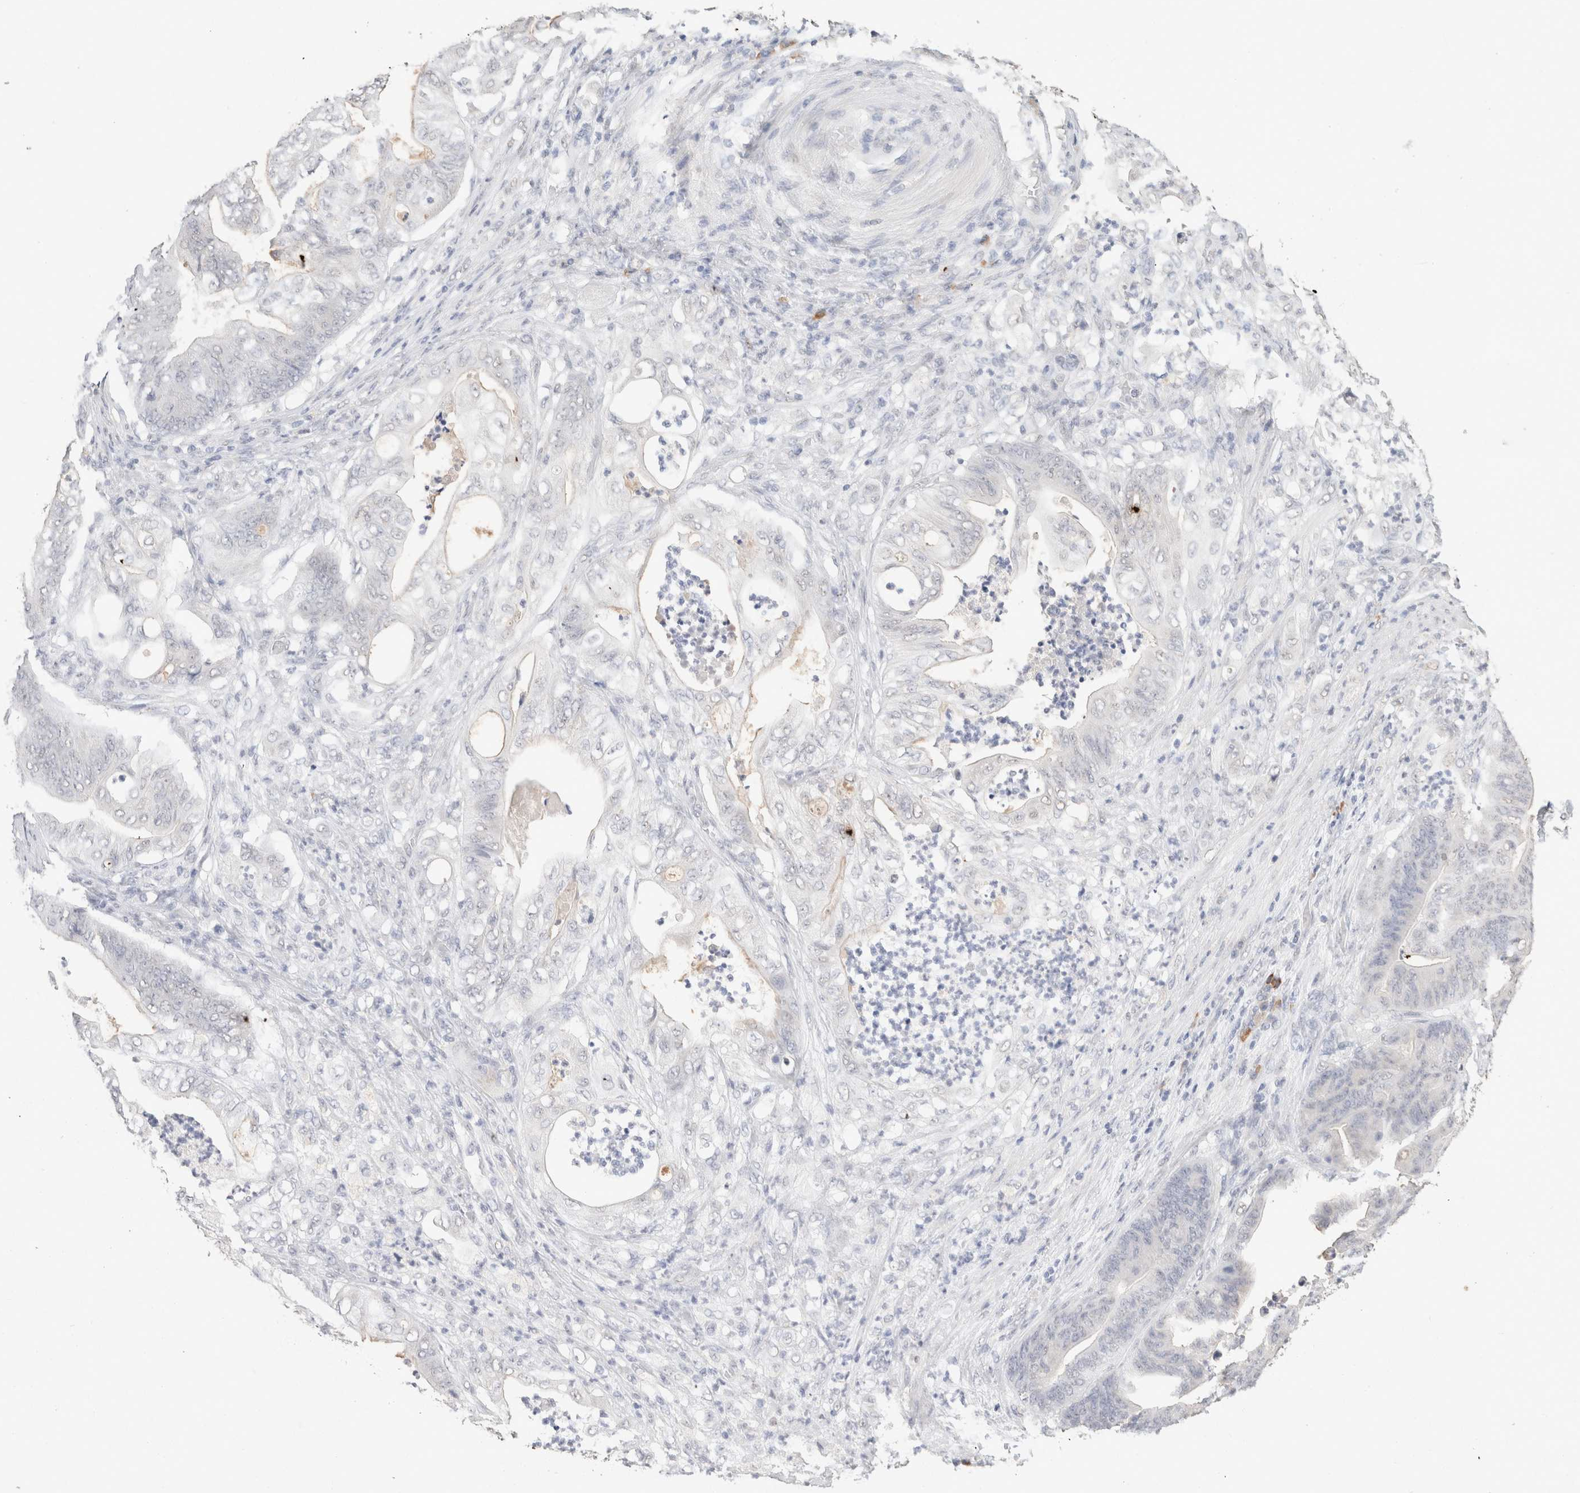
{"staining": {"intensity": "weak", "quantity": "<25%", "location": "cytoplasmic/membranous"}, "tissue": "stomach cancer", "cell_type": "Tumor cells", "image_type": "cancer", "snomed": [{"axis": "morphology", "description": "Adenocarcinoma, NOS"}, {"axis": "topography", "description": "Stomach"}], "caption": "Tumor cells show no significant protein expression in adenocarcinoma (stomach). (Immunohistochemistry, brightfield microscopy, high magnification).", "gene": "CD80", "patient": {"sex": "female", "age": 73}}